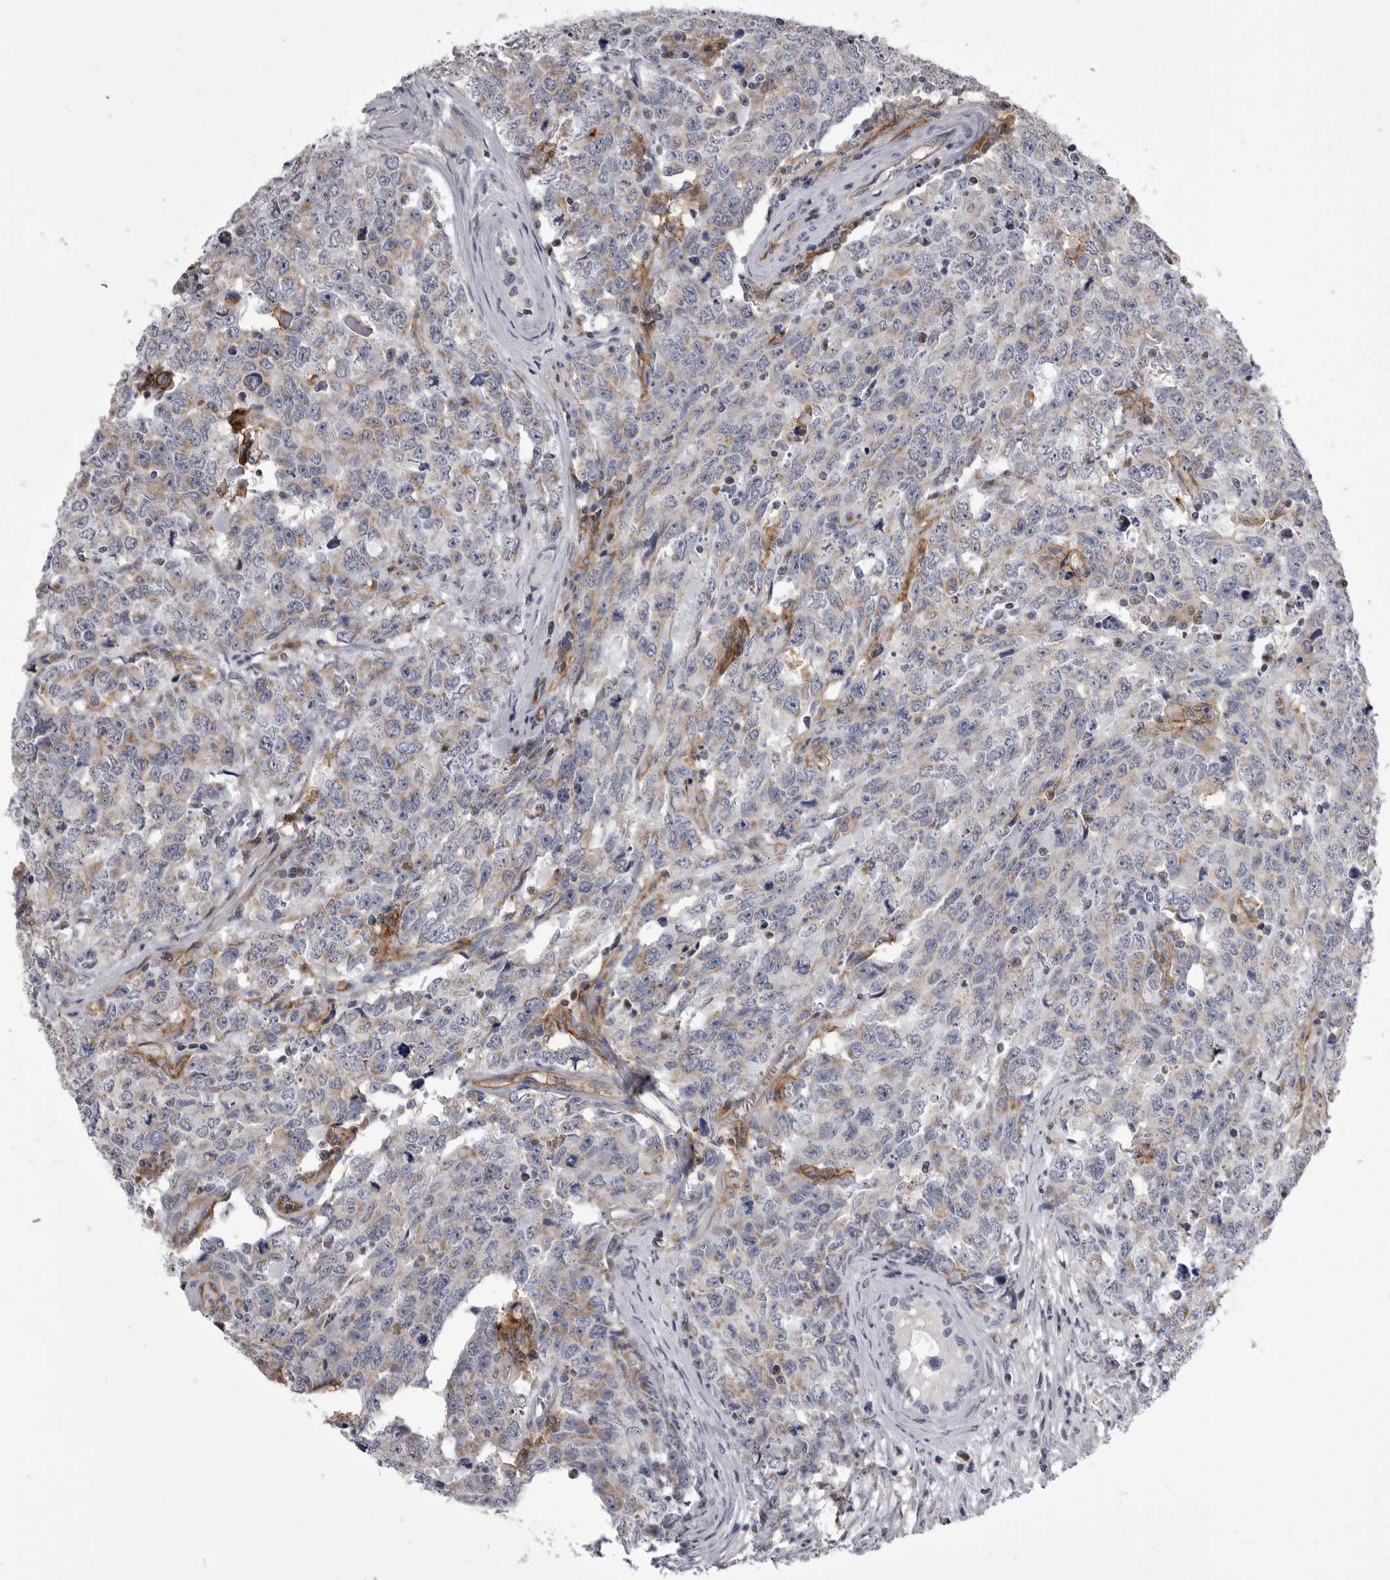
{"staining": {"intensity": "weak", "quantity": "25%-75%", "location": "cytoplasmic/membranous"}, "tissue": "testis cancer", "cell_type": "Tumor cells", "image_type": "cancer", "snomed": [{"axis": "morphology", "description": "Carcinoma, Embryonal, NOS"}, {"axis": "topography", "description": "Testis"}], "caption": "Human testis cancer stained for a protein (brown) demonstrates weak cytoplasmic/membranous positive positivity in about 25%-75% of tumor cells.", "gene": "OPLAH", "patient": {"sex": "male", "age": 28}}